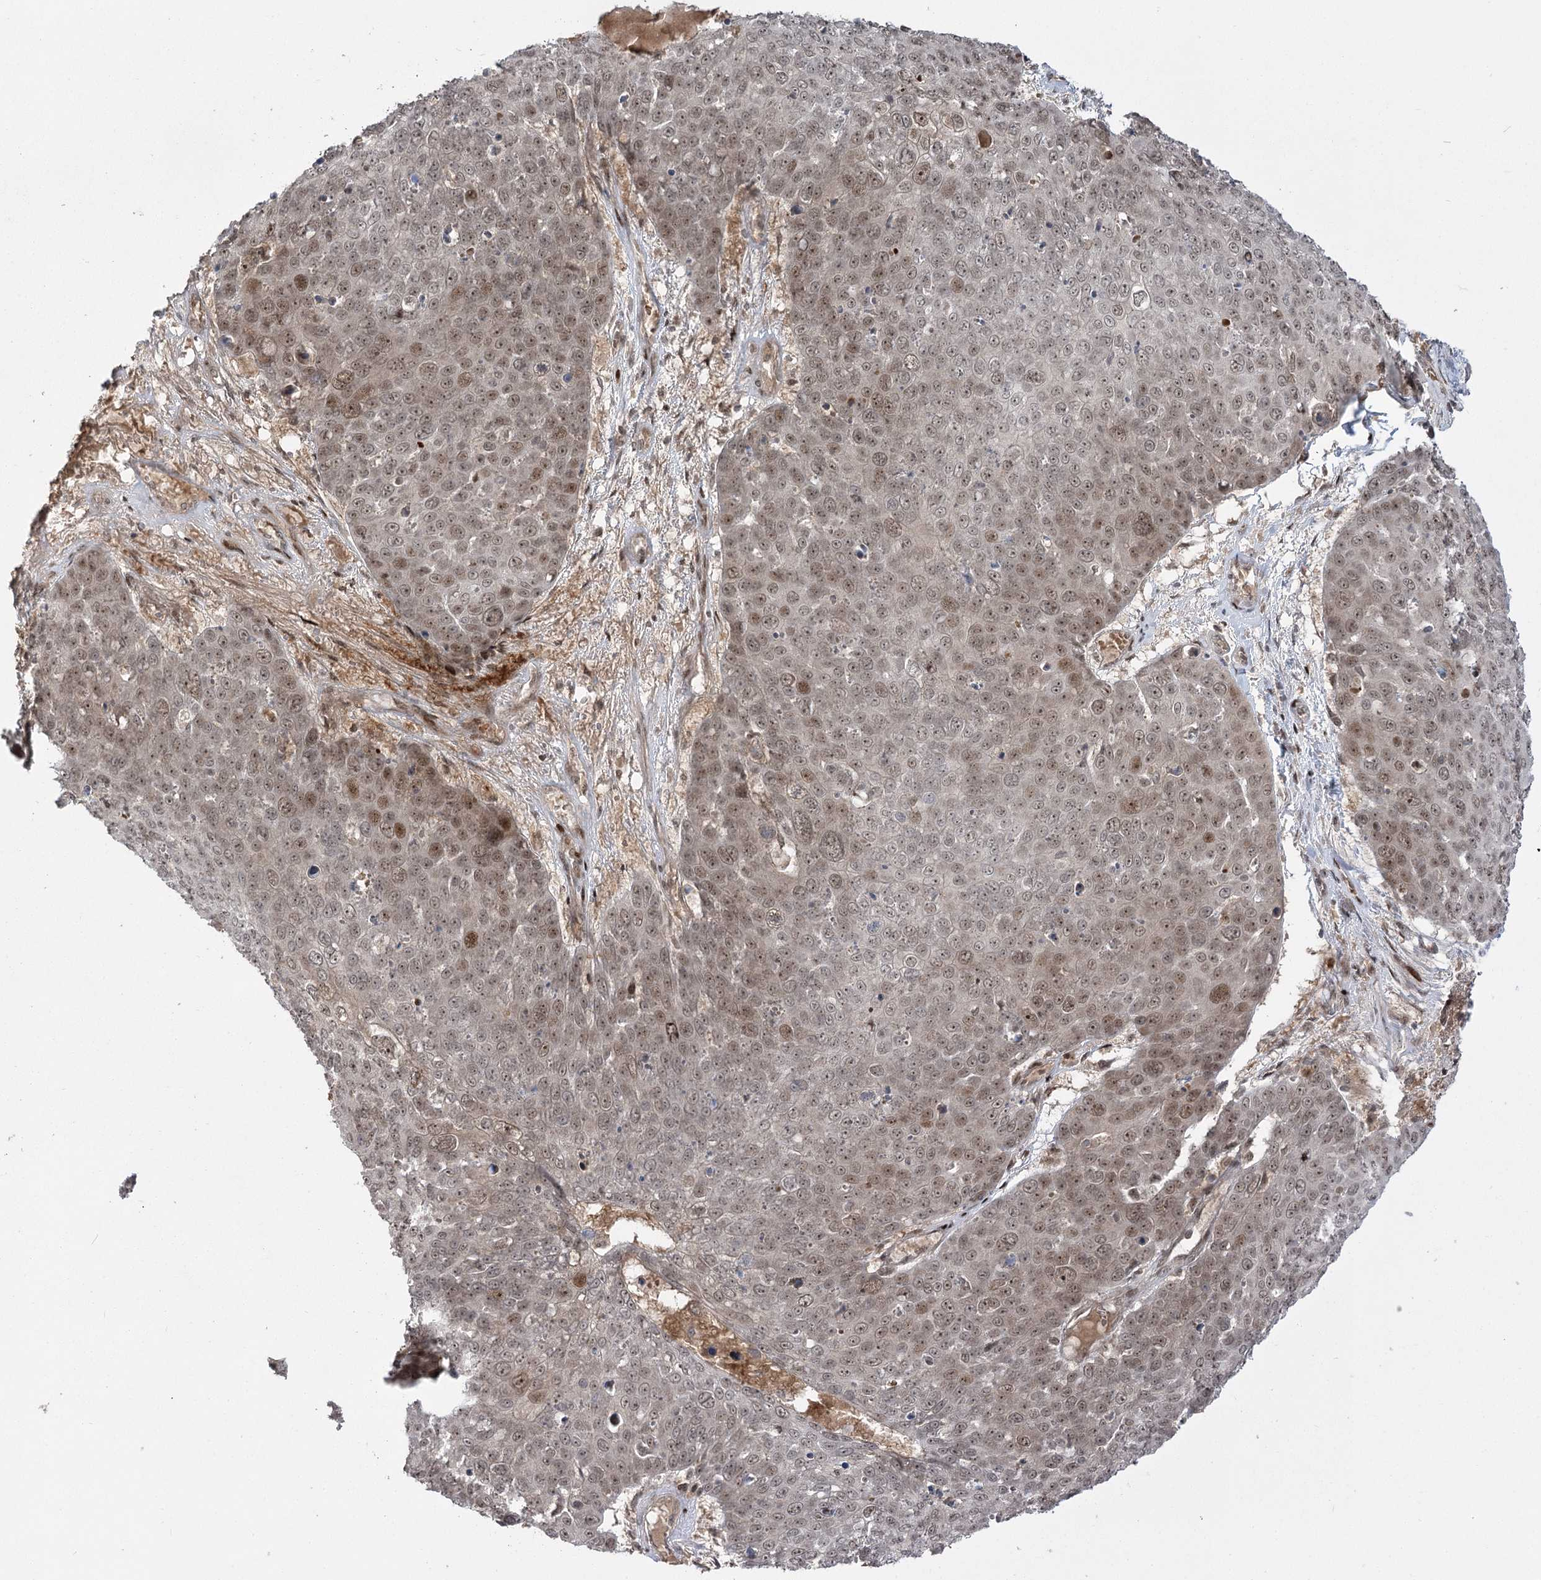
{"staining": {"intensity": "moderate", "quantity": "25%-75%", "location": "nuclear"}, "tissue": "skin cancer", "cell_type": "Tumor cells", "image_type": "cancer", "snomed": [{"axis": "morphology", "description": "Squamous cell carcinoma, NOS"}, {"axis": "topography", "description": "Skin"}], "caption": "DAB immunohistochemical staining of skin cancer demonstrates moderate nuclear protein expression in approximately 25%-75% of tumor cells.", "gene": "HELQ", "patient": {"sex": "male", "age": 71}}